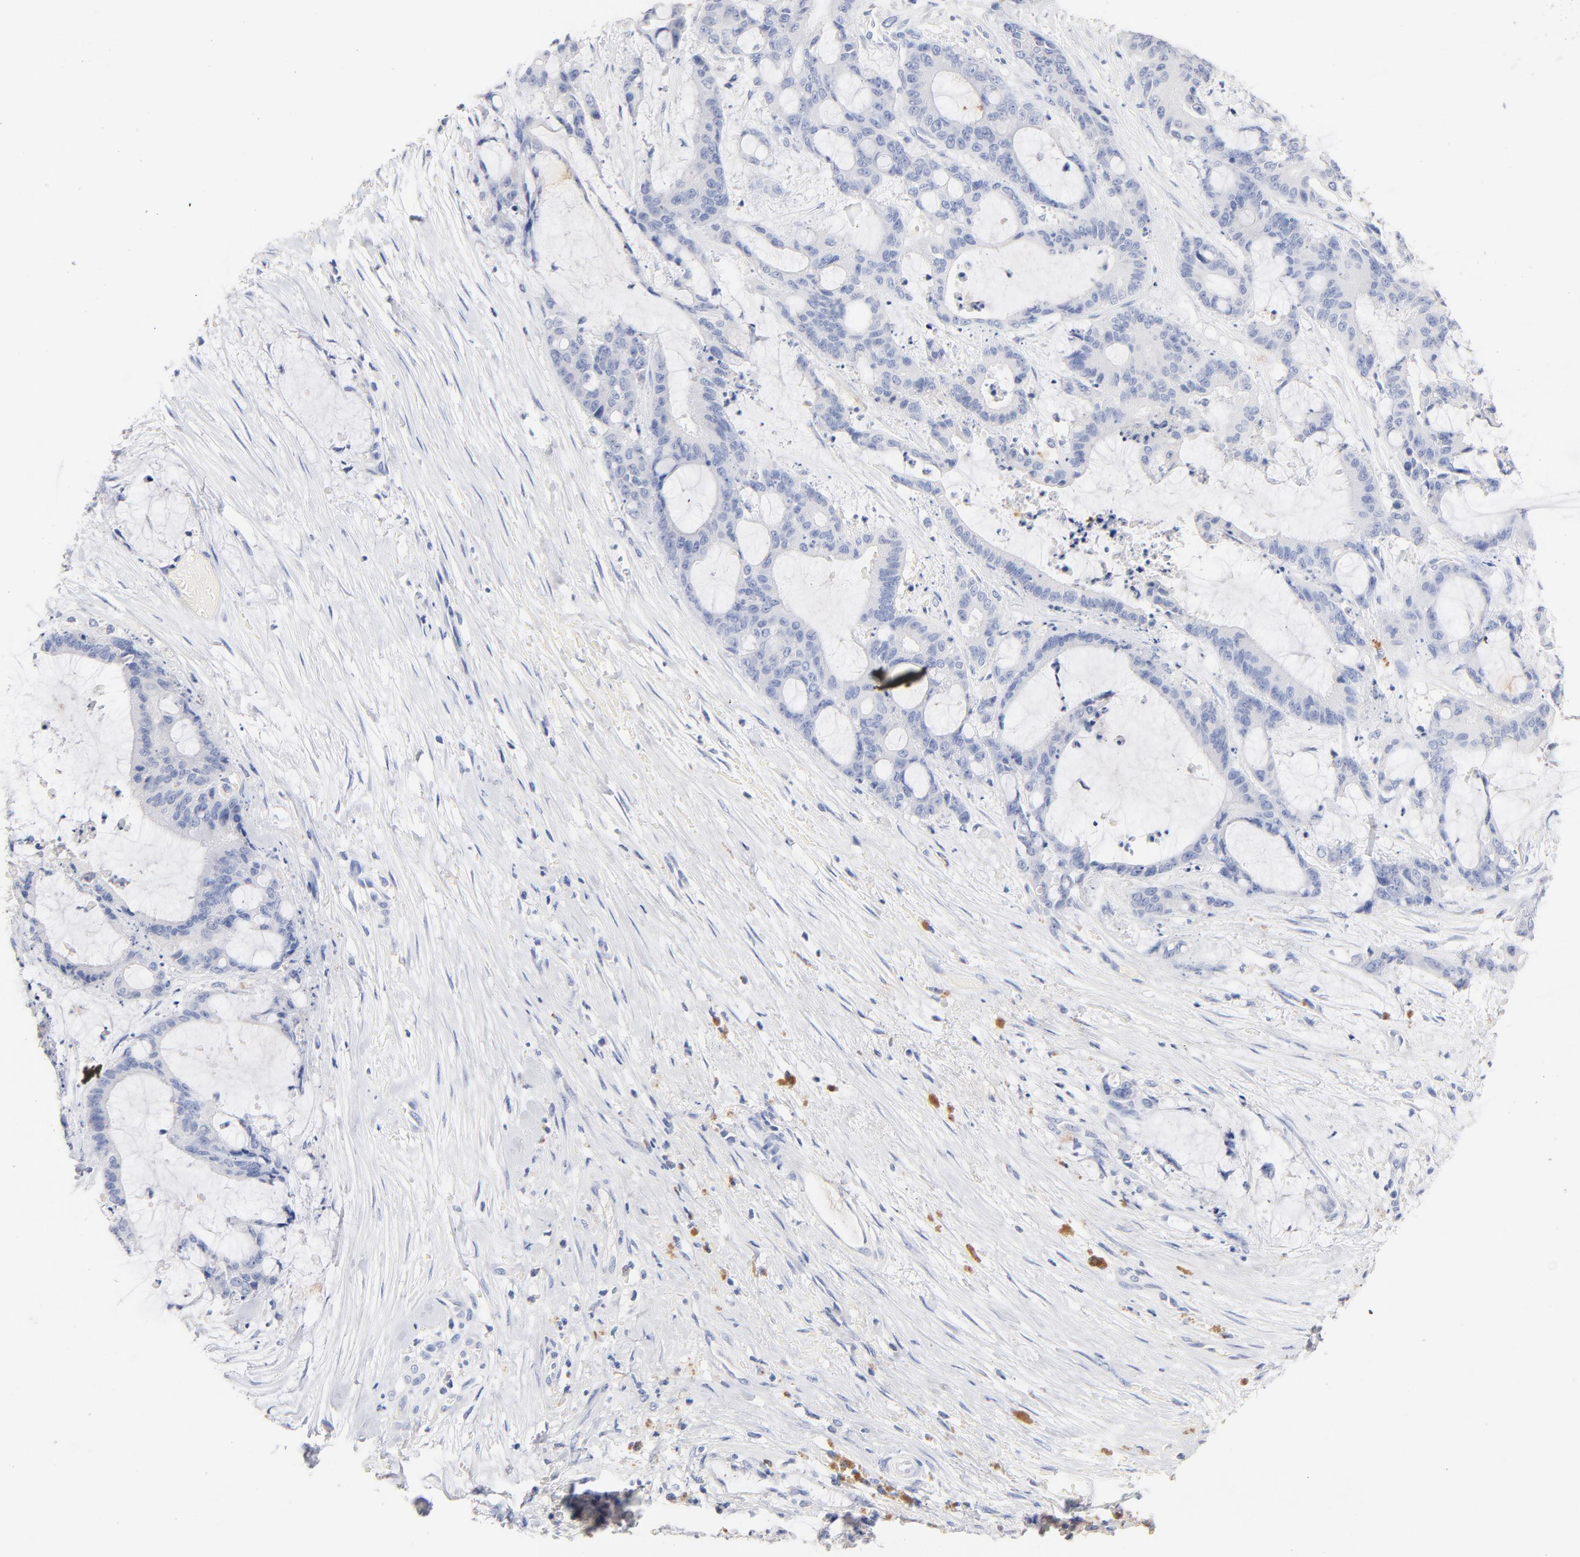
{"staining": {"intensity": "negative", "quantity": "none", "location": "none"}, "tissue": "liver cancer", "cell_type": "Tumor cells", "image_type": "cancer", "snomed": [{"axis": "morphology", "description": "Cholangiocarcinoma"}, {"axis": "topography", "description": "Liver"}], "caption": "High magnification brightfield microscopy of liver cancer (cholangiocarcinoma) stained with DAB (brown) and counterstained with hematoxylin (blue): tumor cells show no significant staining. Brightfield microscopy of IHC stained with DAB (3,3'-diaminobenzidine) (brown) and hematoxylin (blue), captured at high magnification.", "gene": "CPS1", "patient": {"sex": "female", "age": 73}}